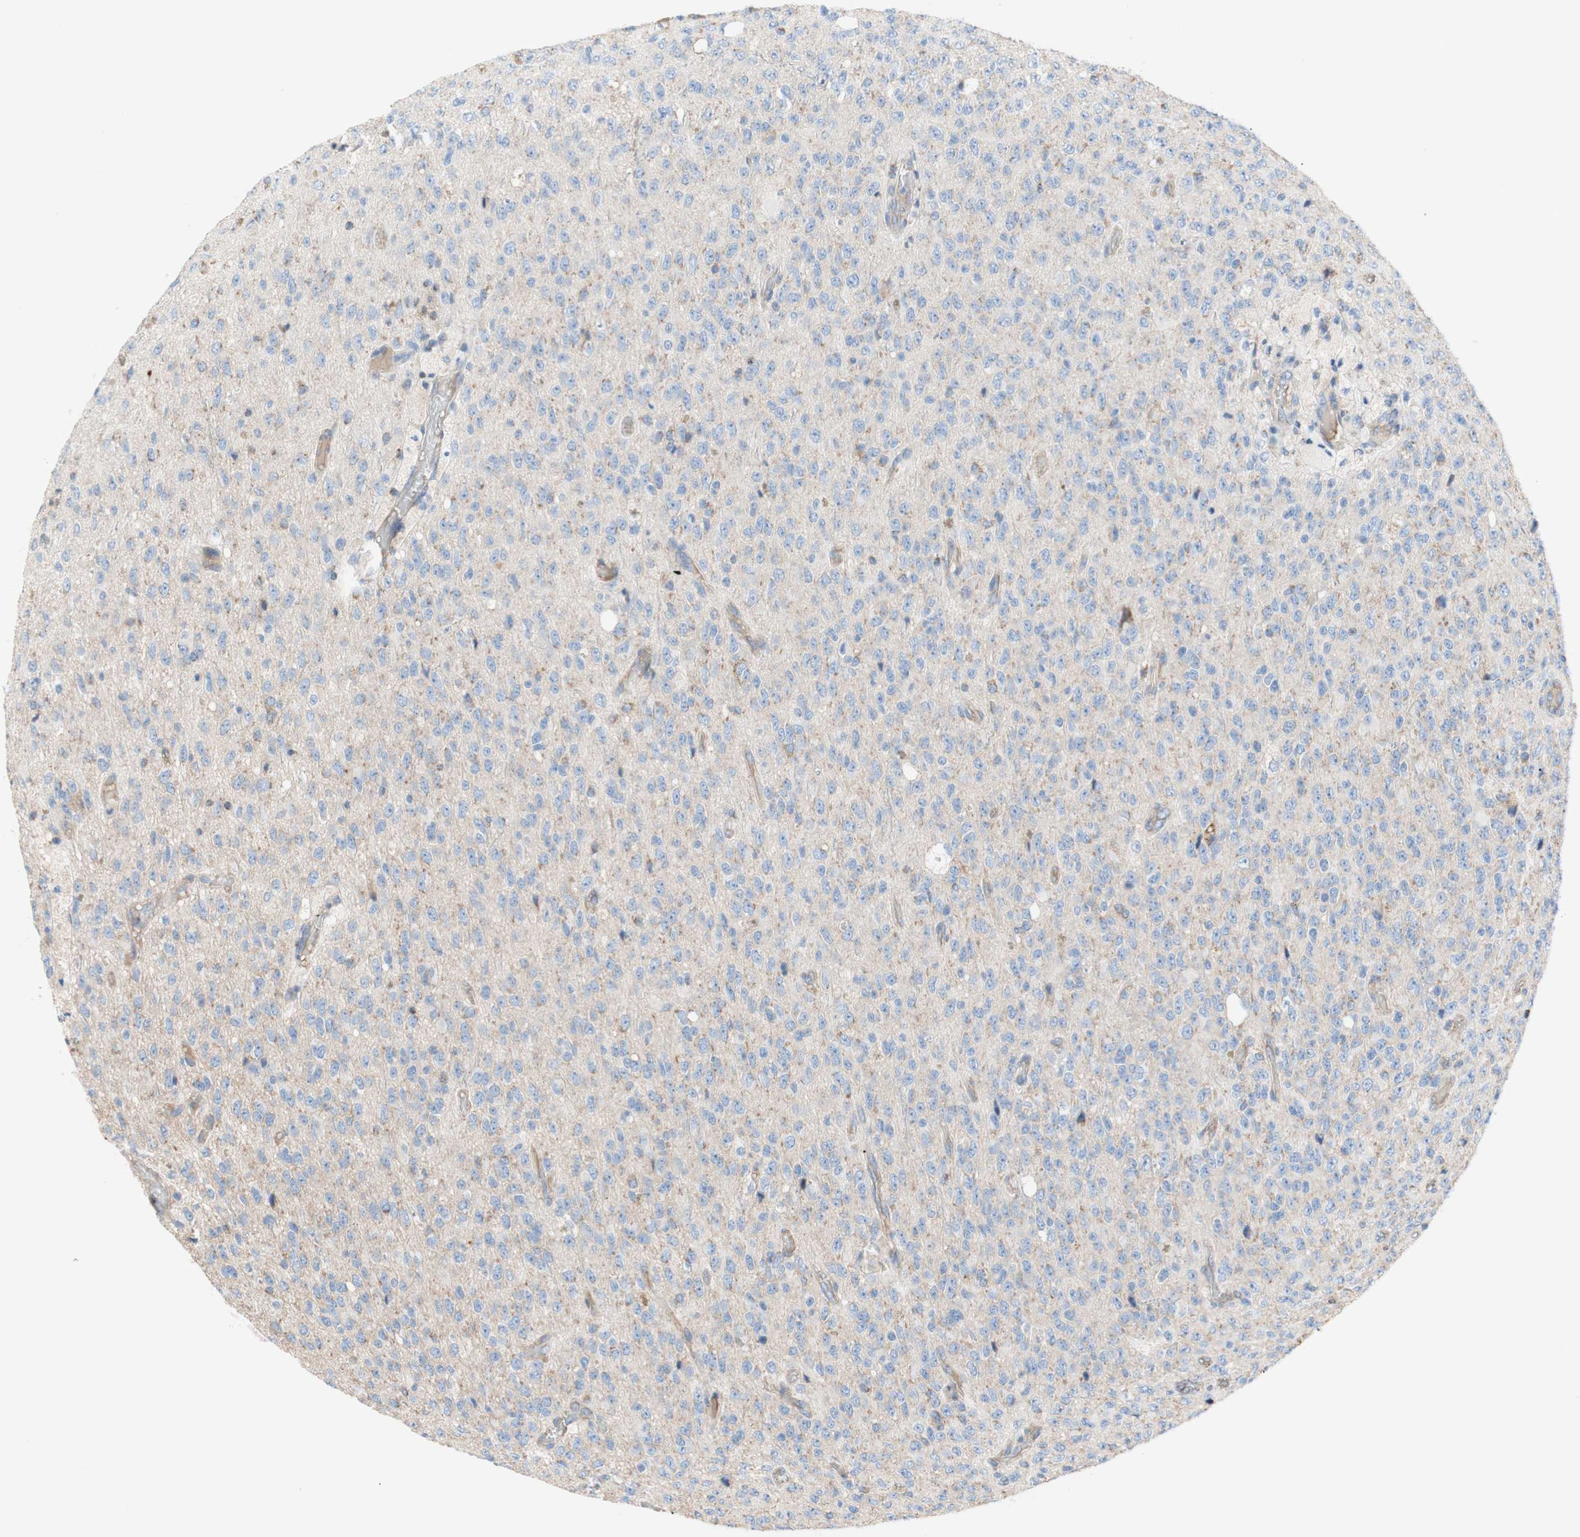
{"staining": {"intensity": "weak", "quantity": "<25%", "location": "cytoplasmic/membranous"}, "tissue": "glioma", "cell_type": "Tumor cells", "image_type": "cancer", "snomed": [{"axis": "morphology", "description": "Glioma, malignant, High grade"}, {"axis": "topography", "description": "pancreas cauda"}], "caption": "Human malignant glioma (high-grade) stained for a protein using immunohistochemistry (IHC) shows no expression in tumor cells.", "gene": "SDHB", "patient": {"sex": "male", "age": 60}}